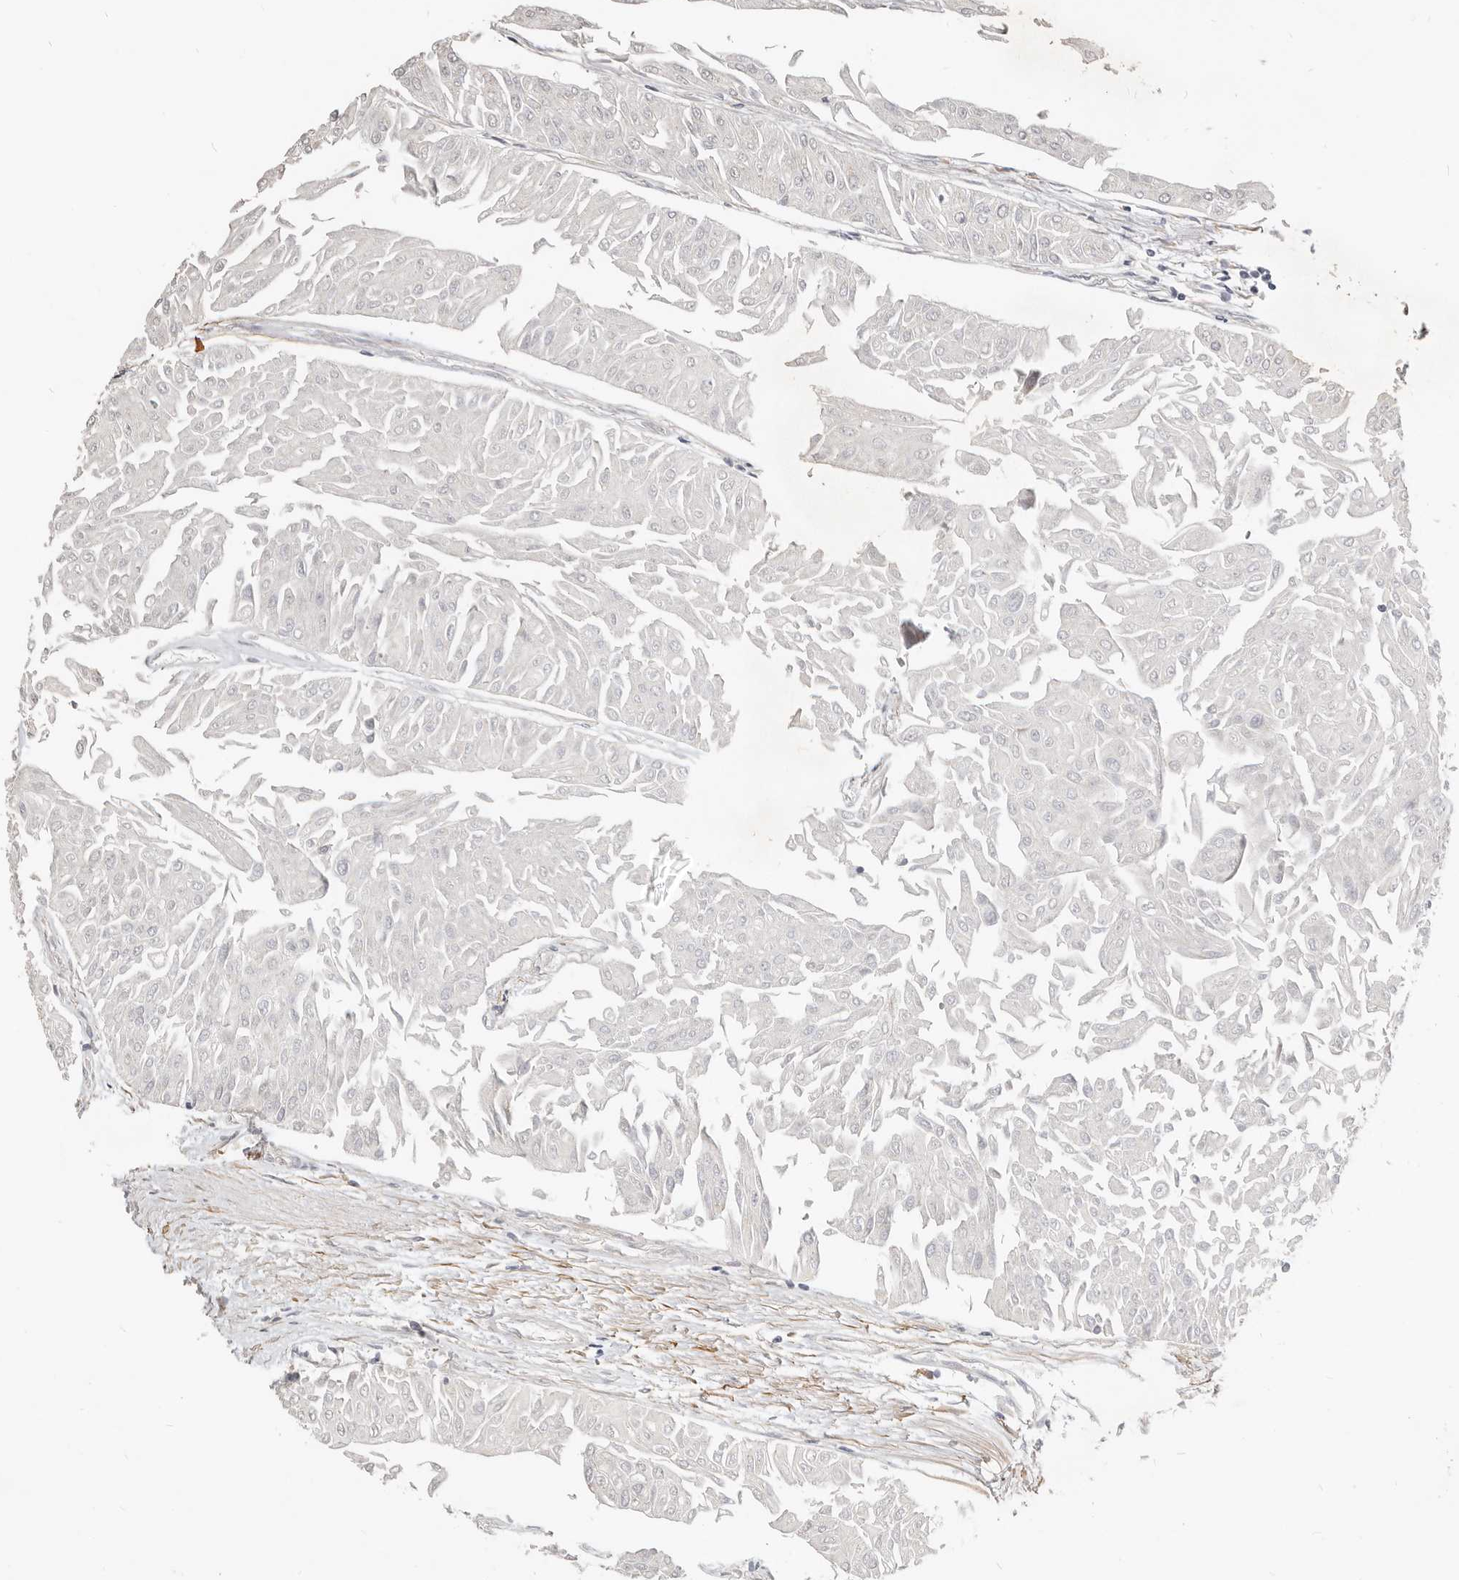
{"staining": {"intensity": "negative", "quantity": "none", "location": "none"}, "tissue": "urothelial cancer", "cell_type": "Tumor cells", "image_type": "cancer", "snomed": [{"axis": "morphology", "description": "Urothelial carcinoma, Low grade"}, {"axis": "topography", "description": "Urinary bladder"}], "caption": "An image of human urothelial carcinoma (low-grade) is negative for staining in tumor cells.", "gene": "RABAC1", "patient": {"sex": "male", "age": 67}}